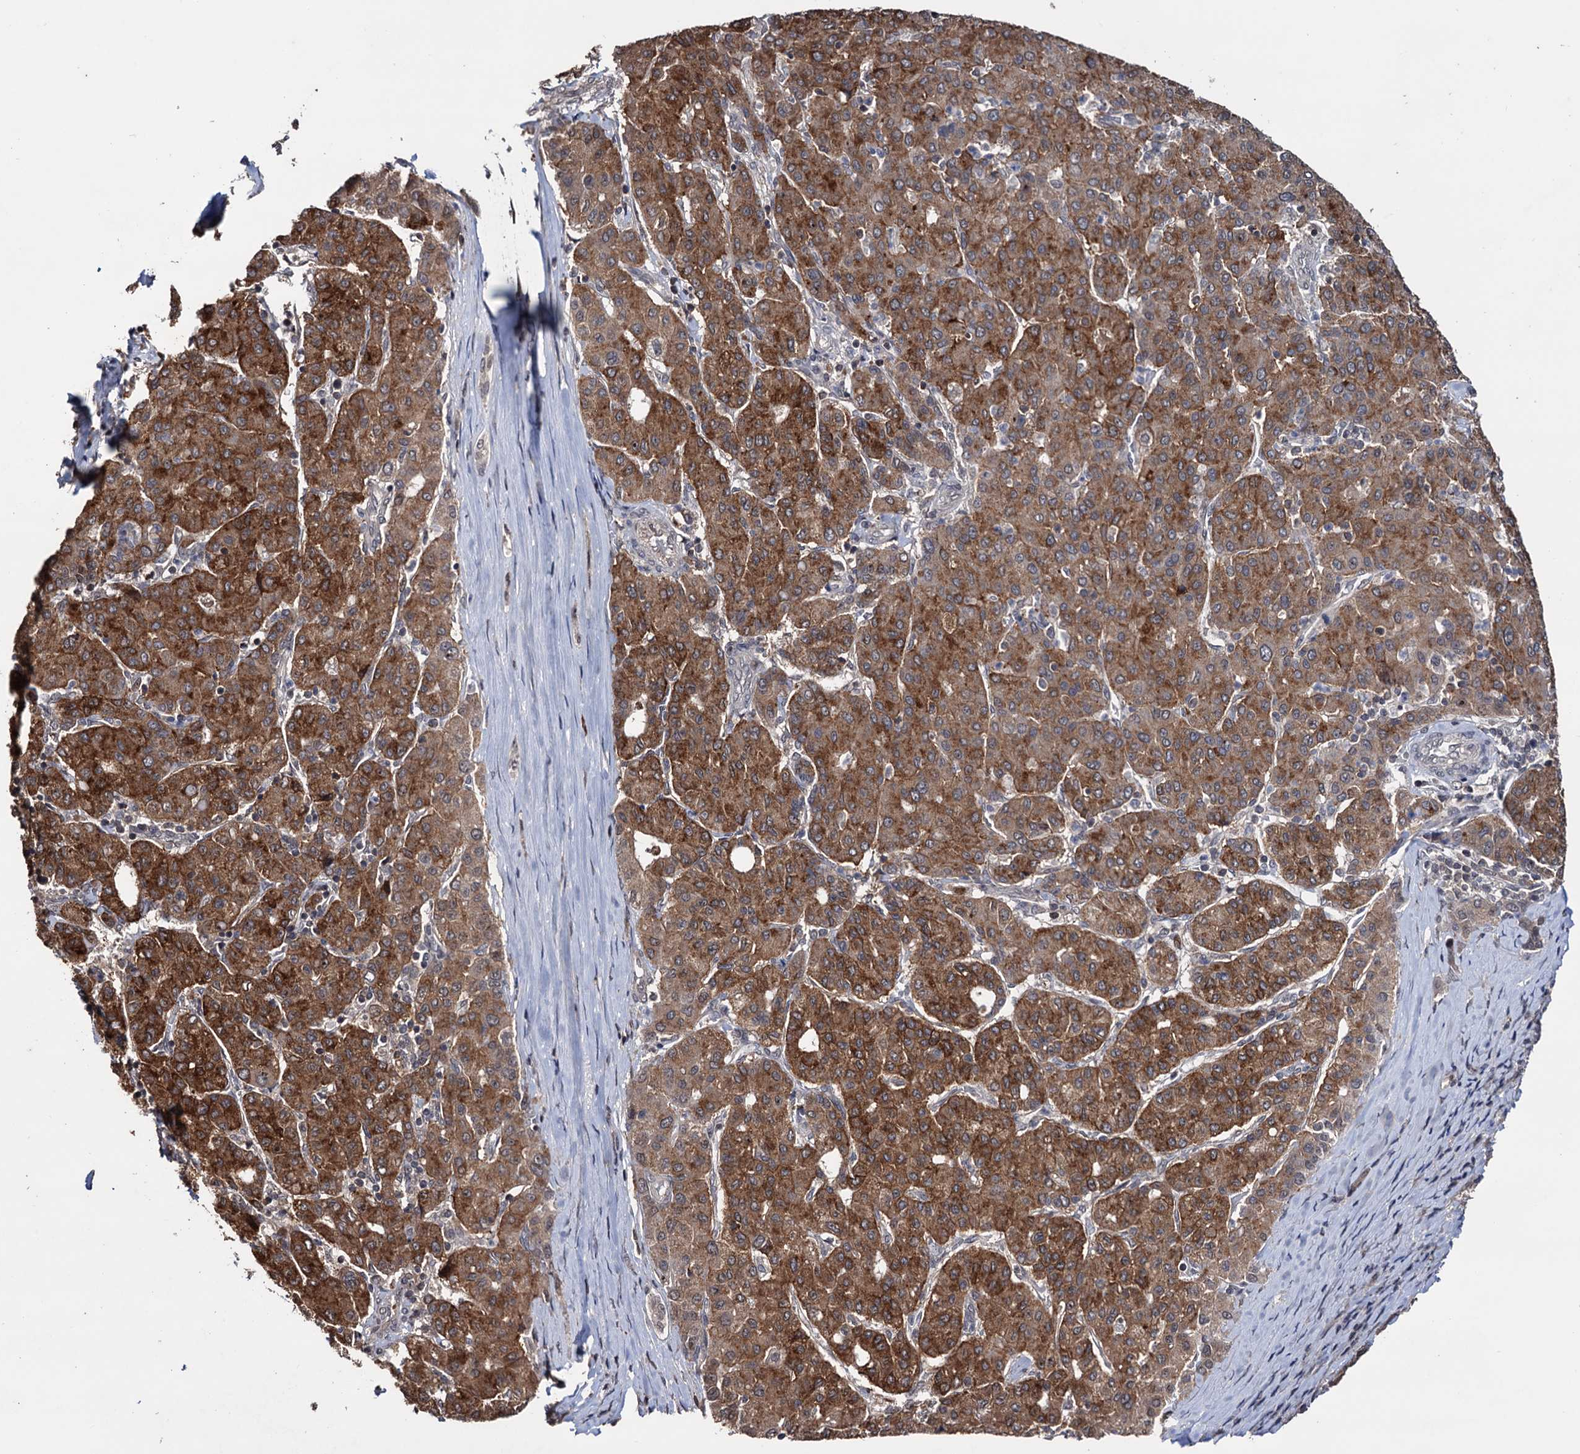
{"staining": {"intensity": "moderate", "quantity": ">75%", "location": "cytoplasmic/membranous"}, "tissue": "liver cancer", "cell_type": "Tumor cells", "image_type": "cancer", "snomed": [{"axis": "morphology", "description": "Carcinoma, Hepatocellular, NOS"}, {"axis": "topography", "description": "Liver"}], "caption": "Immunohistochemical staining of liver hepatocellular carcinoma displays moderate cytoplasmic/membranous protein expression in approximately >75% of tumor cells. The staining was performed using DAB (3,3'-diaminobenzidine), with brown indicating positive protein expression. Nuclei are stained blue with hematoxylin.", "gene": "KLF5", "patient": {"sex": "male", "age": 65}}